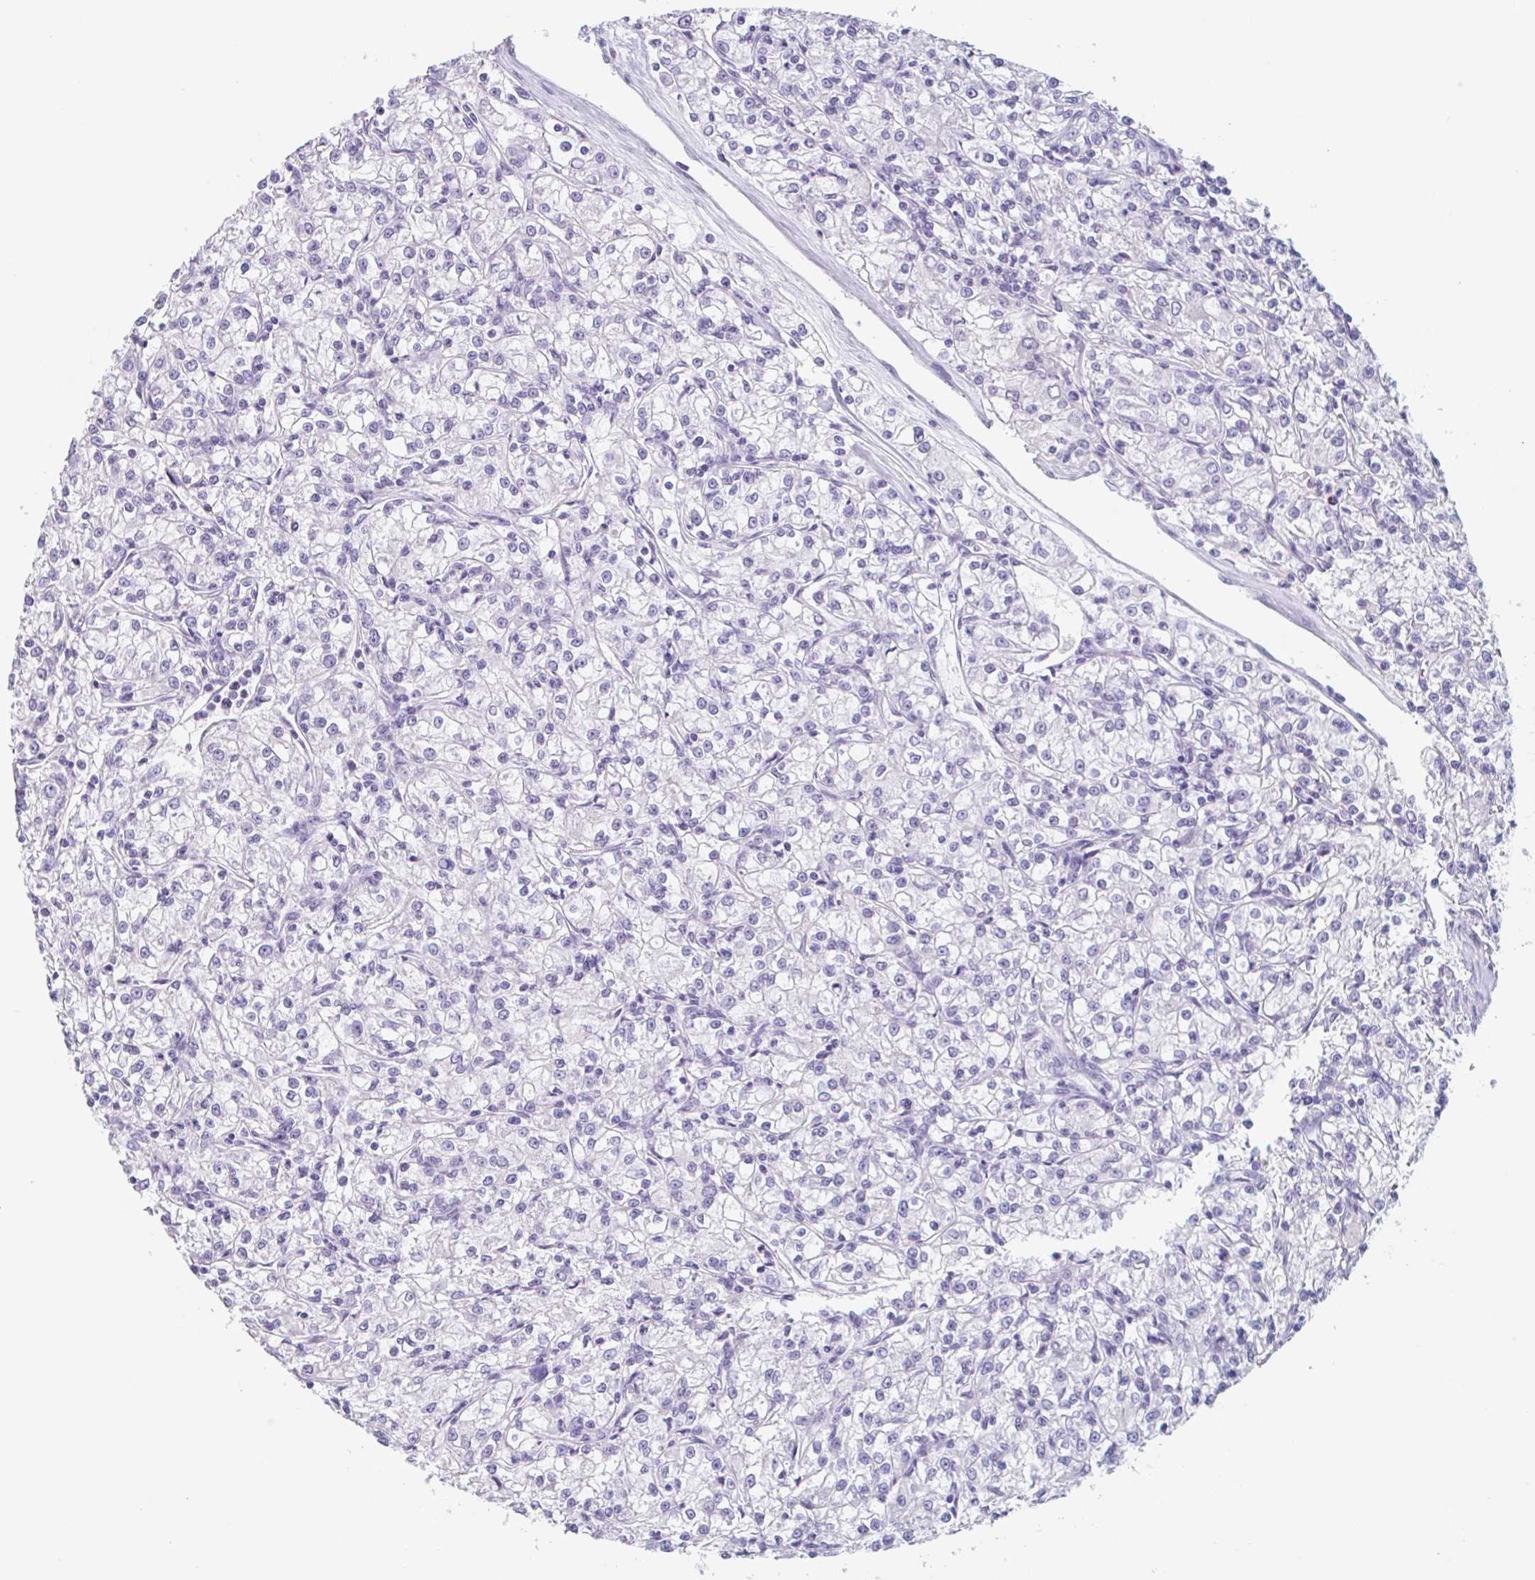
{"staining": {"intensity": "negative", "quantity": "none", "location": "none"}, "tissue": "renal cancer", "cell_type": "Tumor cells", "image_type": "cancer", "snomed": [{"axis": "morphology", "description": "Adenocarcinoma, NOS"}, {"axis": "topography", "description": "Kidney"}], "caption": "IHC of human renal adenocarcinoma exhibits no expression in tumor cells. The staining is performed using DAB brown chromogen with nuclei counter-stained in using hematoxylin.", "gene": "EMC4", "patient": {"sex": "female", "age": 59}}